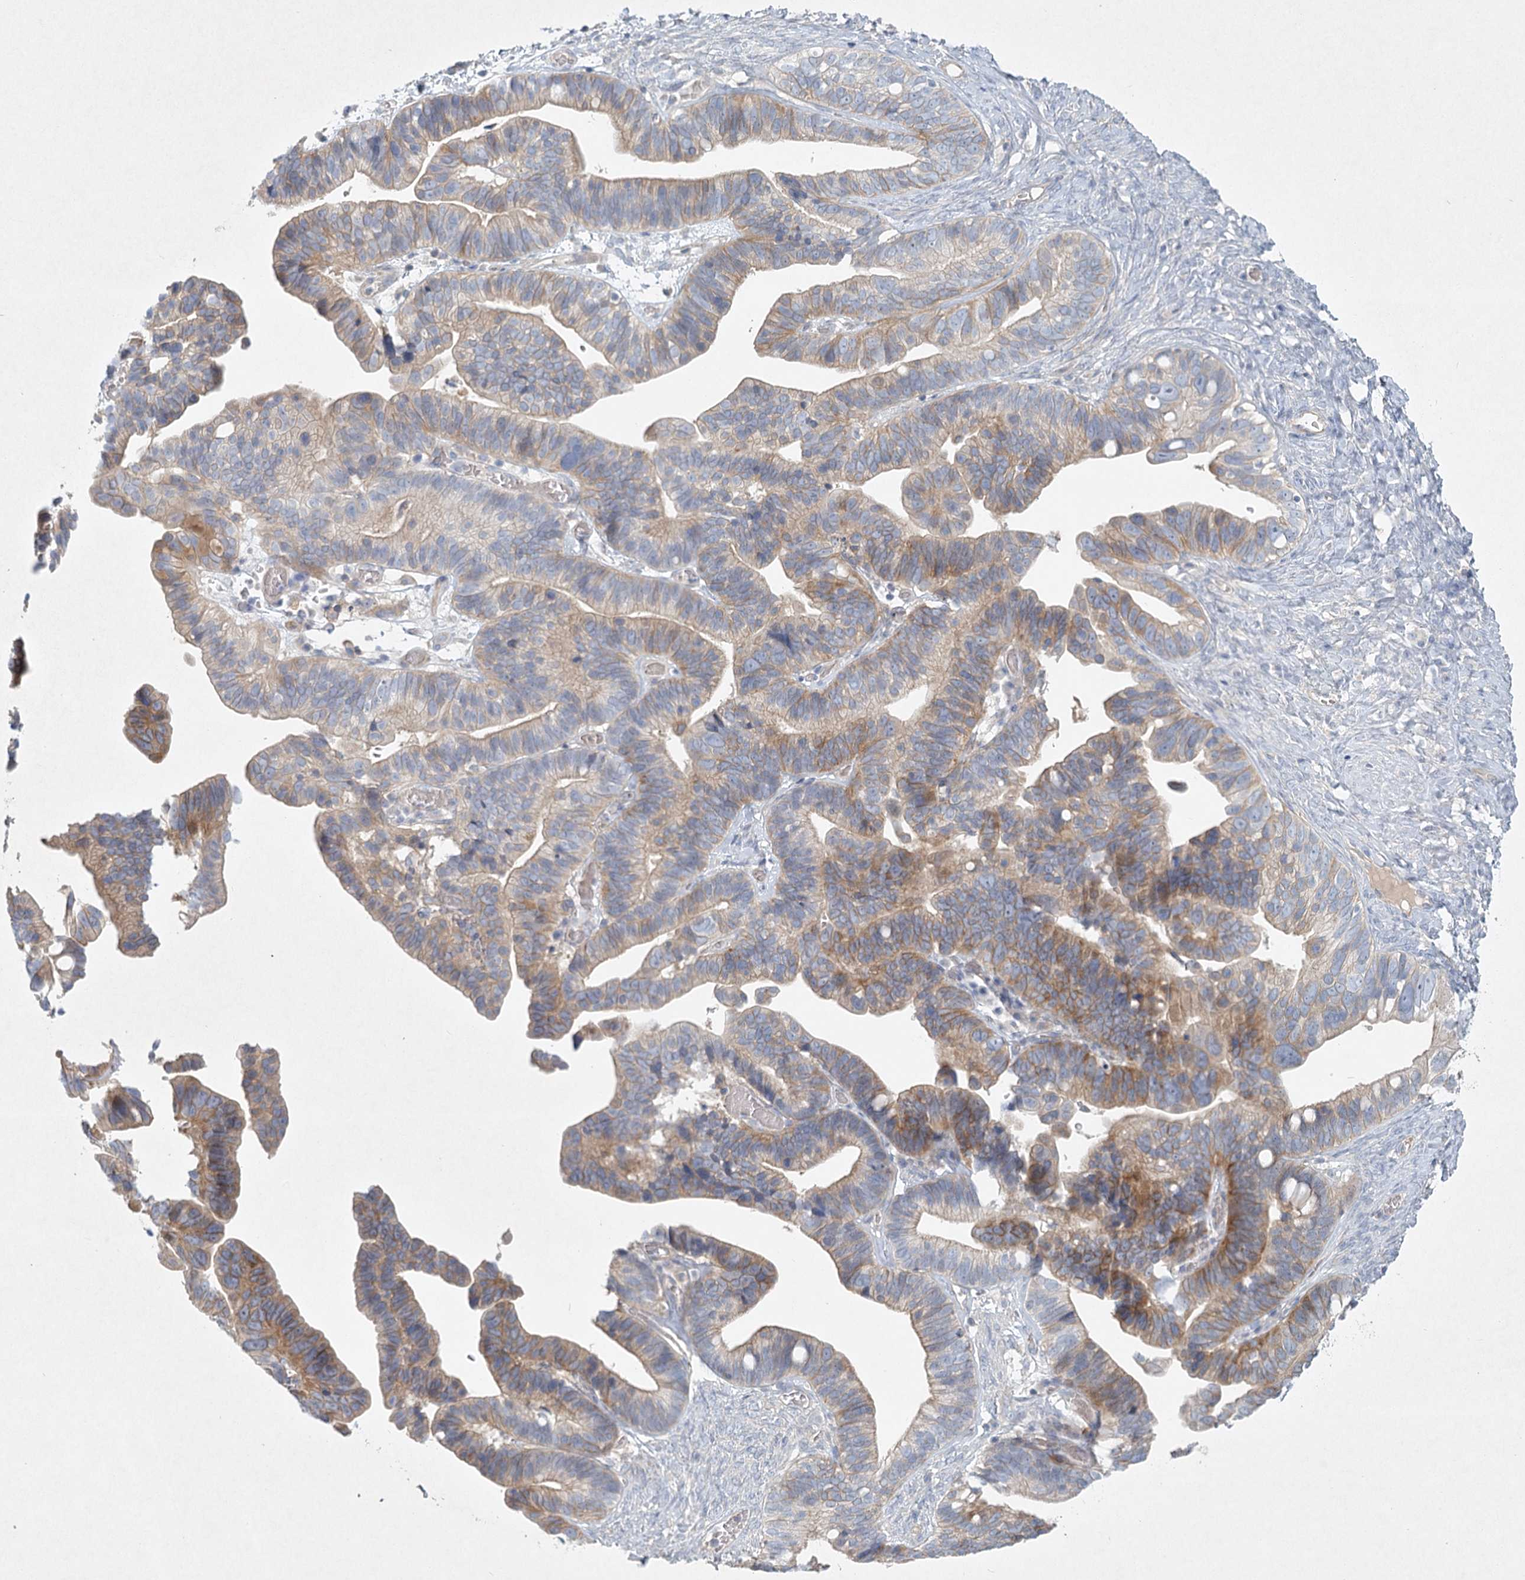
{"staining": {"intensity": "weak", "quantity": "25%-75%", "location": "cytoplasmic/membranous"}, "tissue": "ovarian cancer", "cell_type": "Tumor cells", "image_type": "cancer", "snomed": [{"axis": "morphology", "description": "Cystadenocarcinoma, serous, NOS"}, {"axis": "topography", "description": "Ovary"}], "caption": "Brown immunohistochemical staining in ovarian cancer exhibits weak cytoplasmic/membranous staining in approximately 25%-75% of tumor cells.", "gene": "DNMBP", "patient": {"sex": "female", "age": 56}}